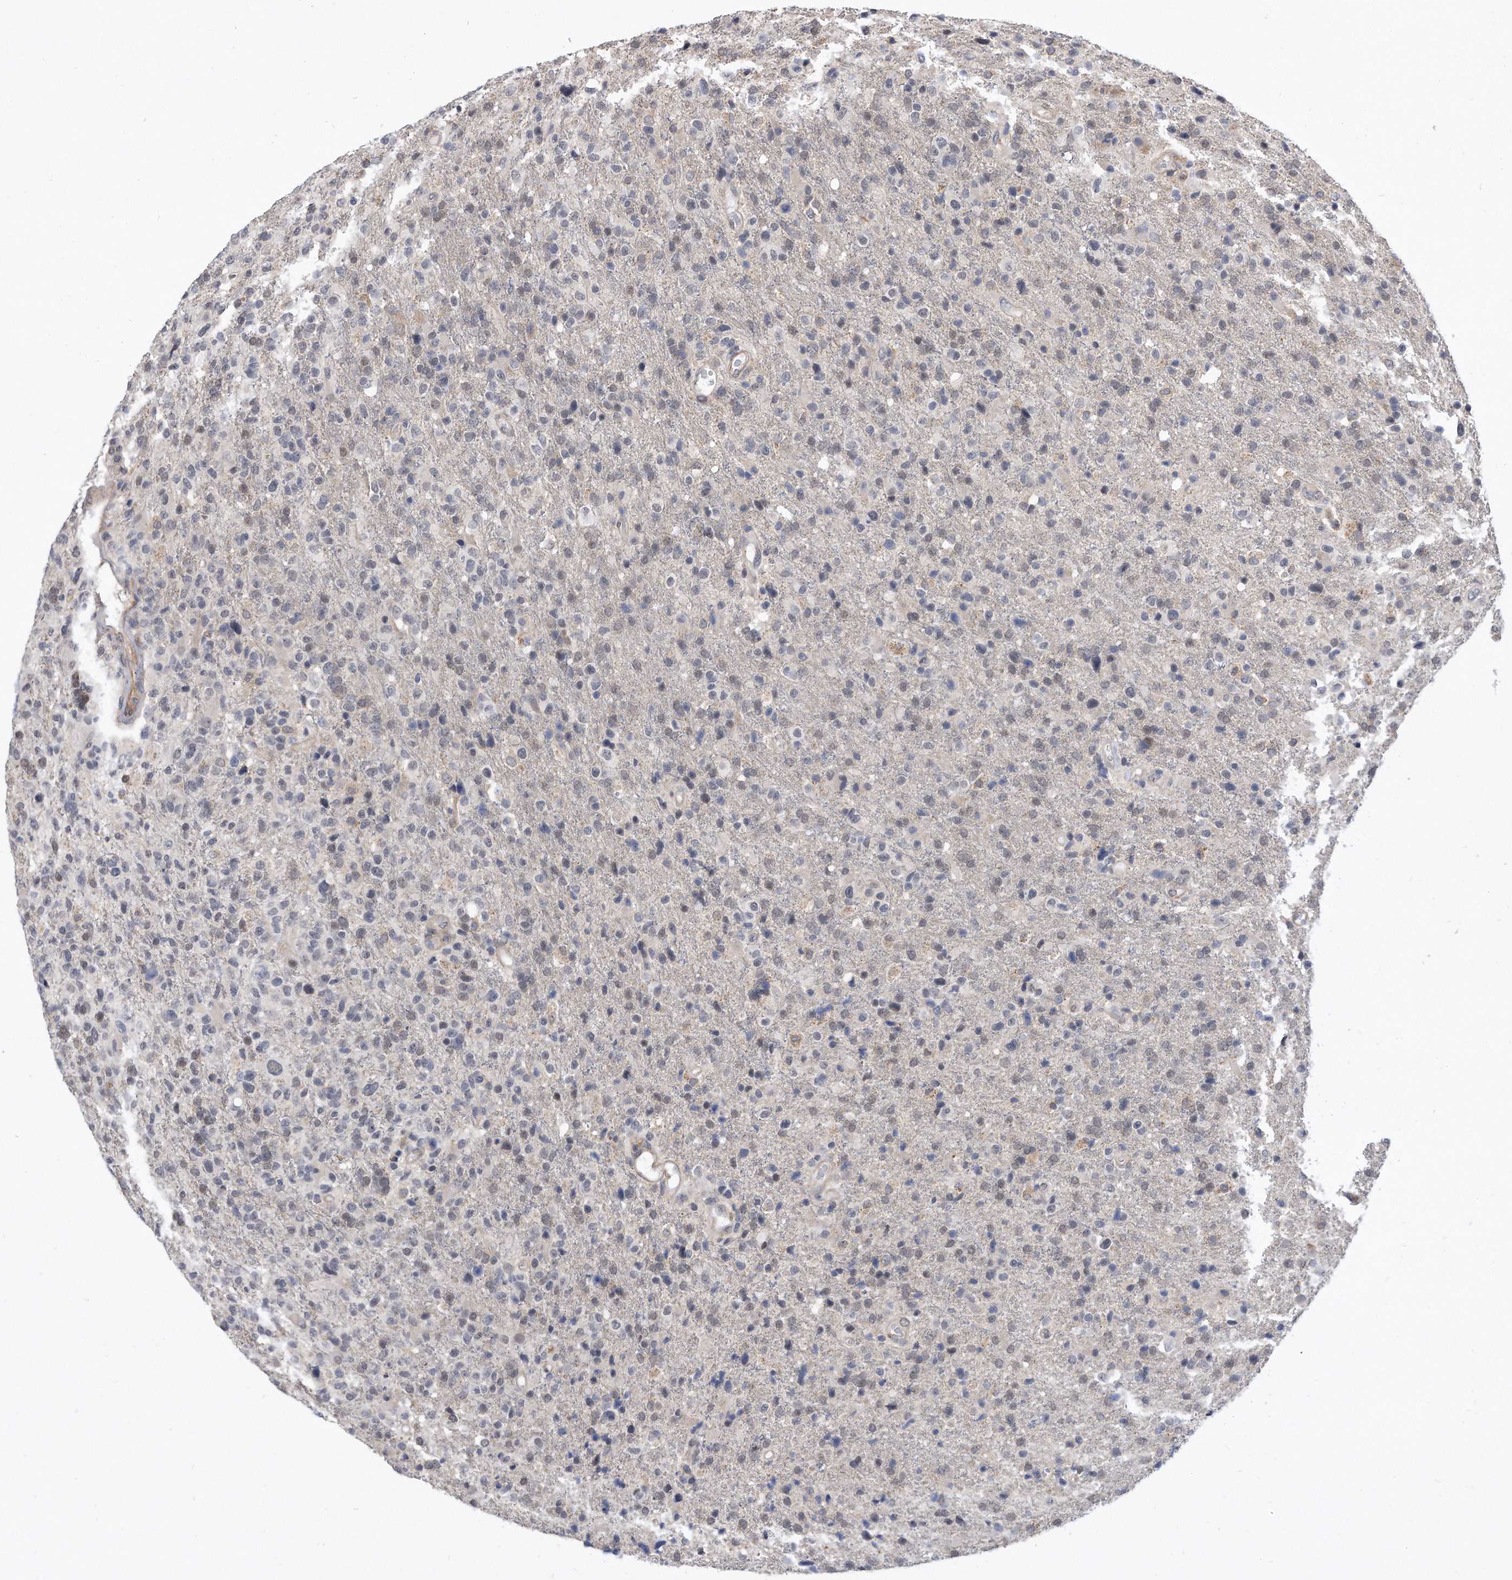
{"staining": {"intensity": "negative", "quantity": "none", "location": "none"}, "tissue": "glioma", "cell_type": "Tumor cells", "image_type": "cancer", "snomed": [{"axis": "morphology", "description": "Glioma, malignant, High grade"}, {"axis": "topography", "description": "Brain"}], "caption": "An image of high-grade glioma (malignant) stained for a protein exhibits no brown staining in tumor cells.", "gene": "TCP1", "patient": {"sex": "male", "age": 72}}